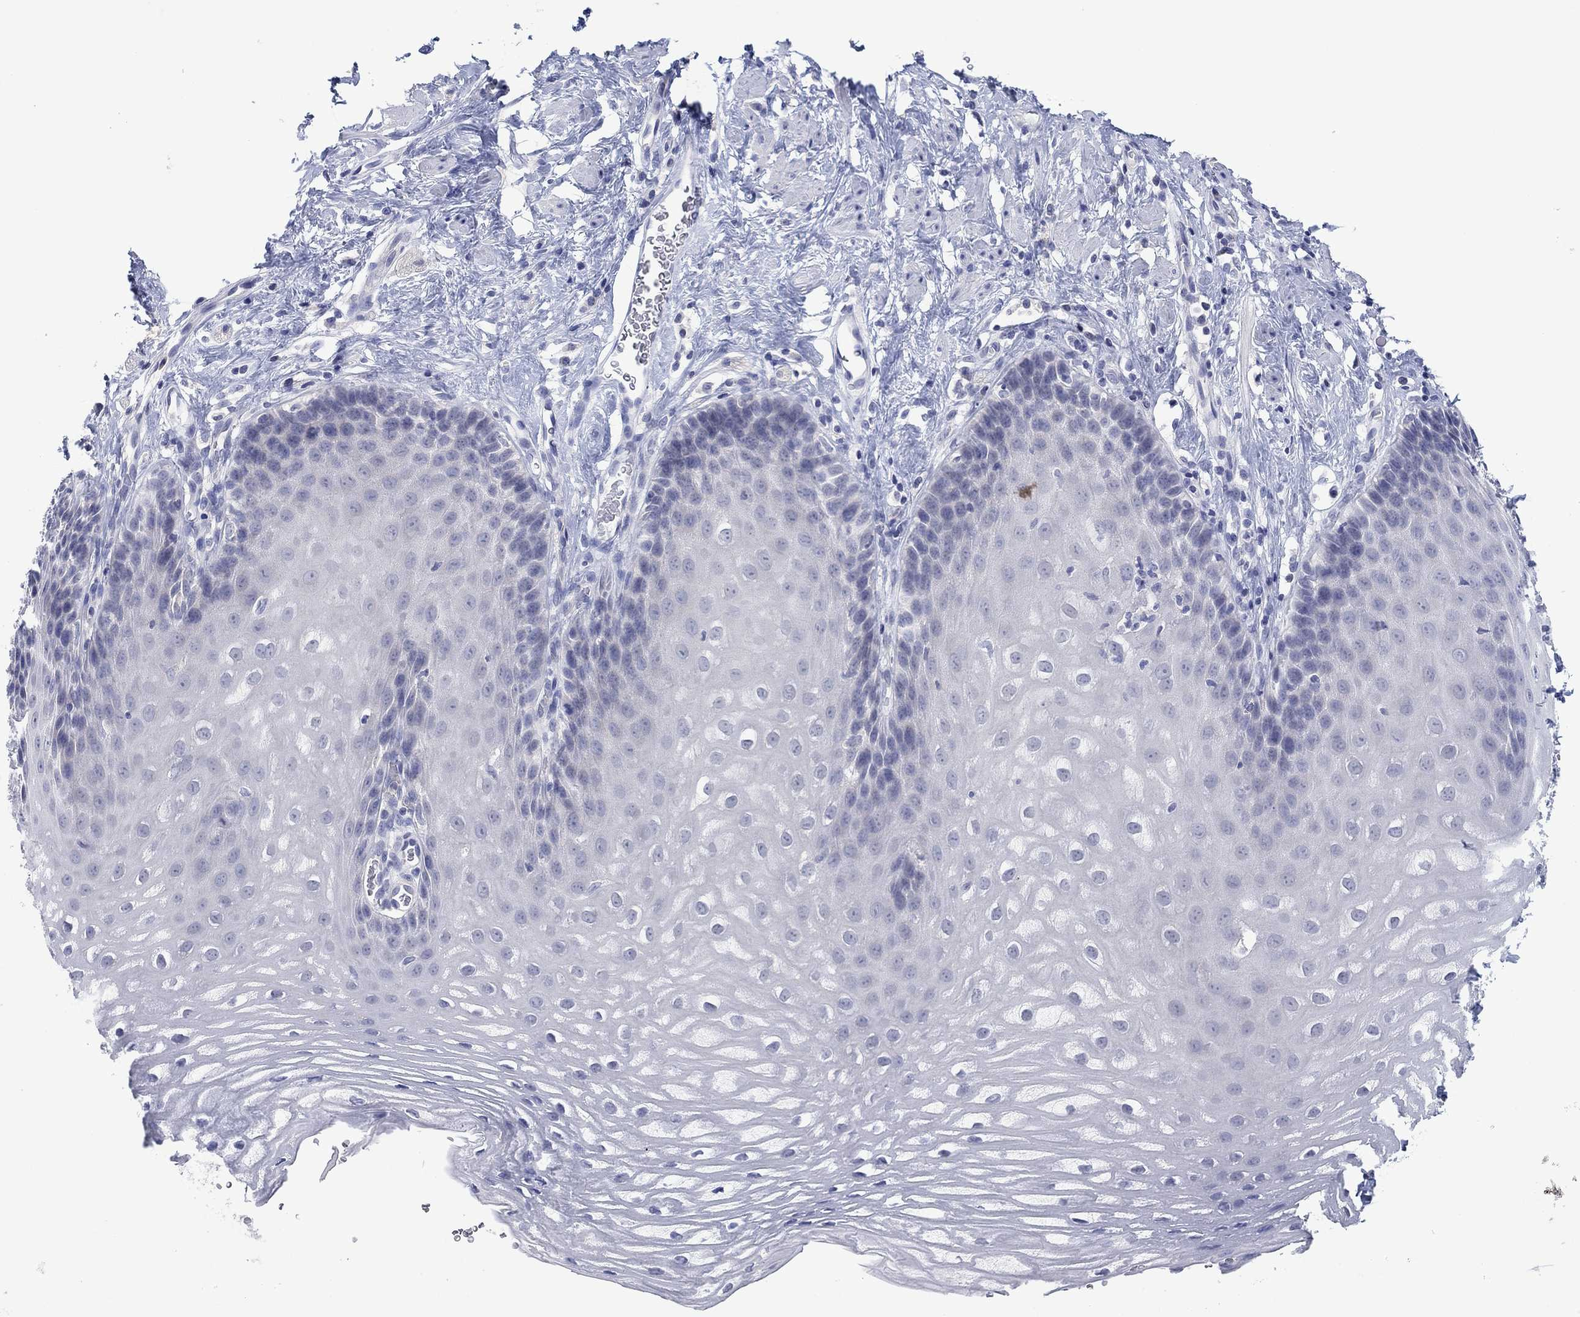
{"staining": {"intensity": "negative", "quantity": "none", "location": "none"}, "tissue": "esophagus", "cell_type": "Squamous epithelial cells", "image_type": "normal", "snomed": [{"axis": "morphology", "description": "Normal tissue, NOS"}, {"axis": "topography", "description": "Esophagus"}], "caption": "The micrograph reveals no significant staining in squamous epithelial cells of esophagus. (Brightfield microscopy of DAB IHC at high magnification).", "gene": "FER1L6", "patient": {"sex": "male", "age": 64}}